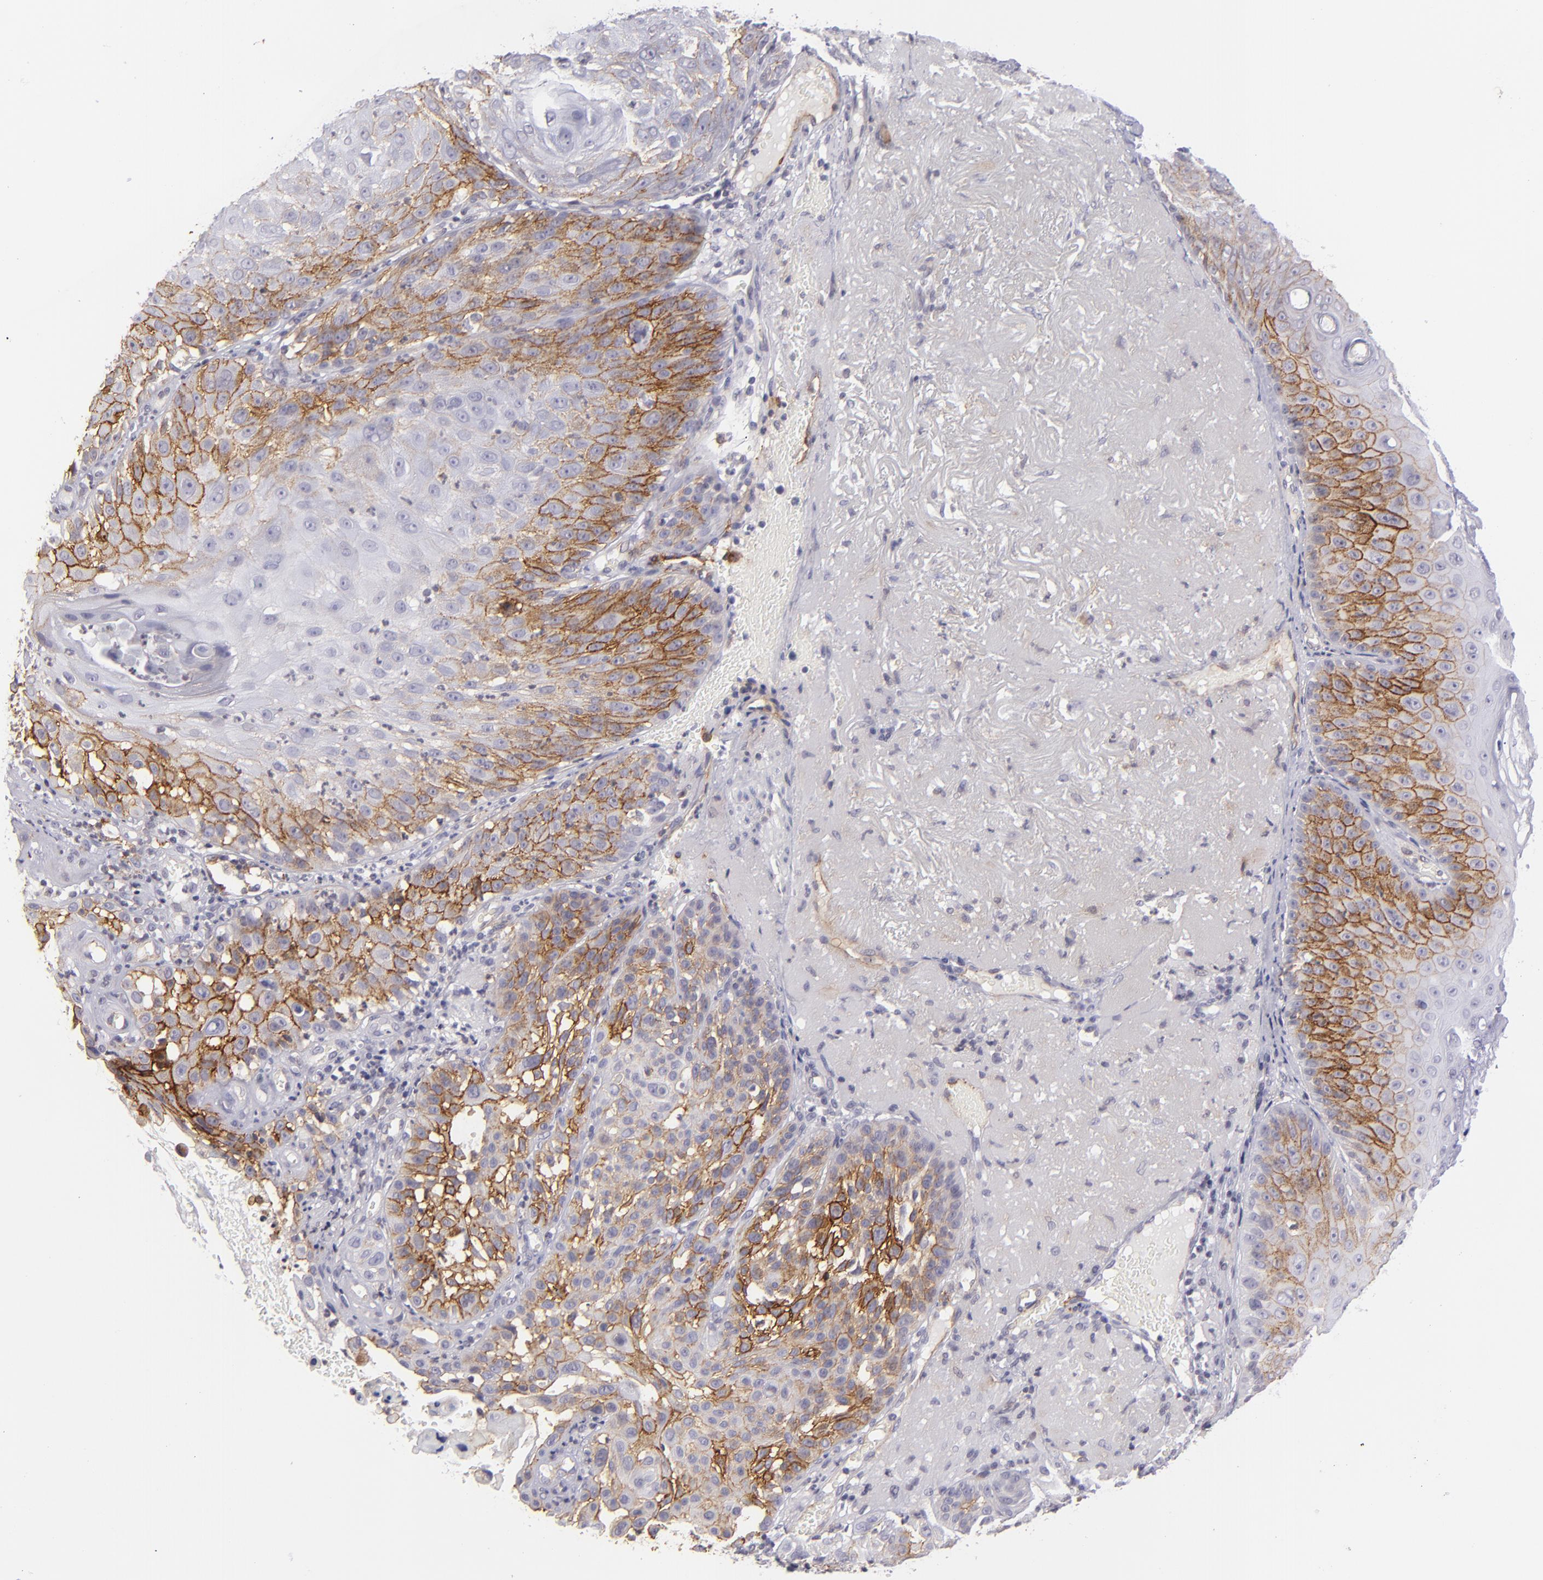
{"staining": {"intensity": "moderate", "quantity": "25%-75%", "location": "cytoplasmic/membranous"}, "tissue": "skin cancer", "cell_type": "Tumor cells", "image_type": "cancer", "snomed": [{"axis": "morphology", "description": "Squamous cell carcinoma, NOS"}, {"axis": "topography", "description": "Skin"}], "caption": "Immunohistochemistry (IHC) micrograph of neoplastic tissue: squamous cell carcinoma (skin) stained using IHC displays medium levels of moderate protein expression localized specifically in the cytoplasmic/membranous of tumor cells, appearing as a cytoplasmic/membranous brown color.", "gene": "THBD", "patient": {"sex": "female", "age": 89}}